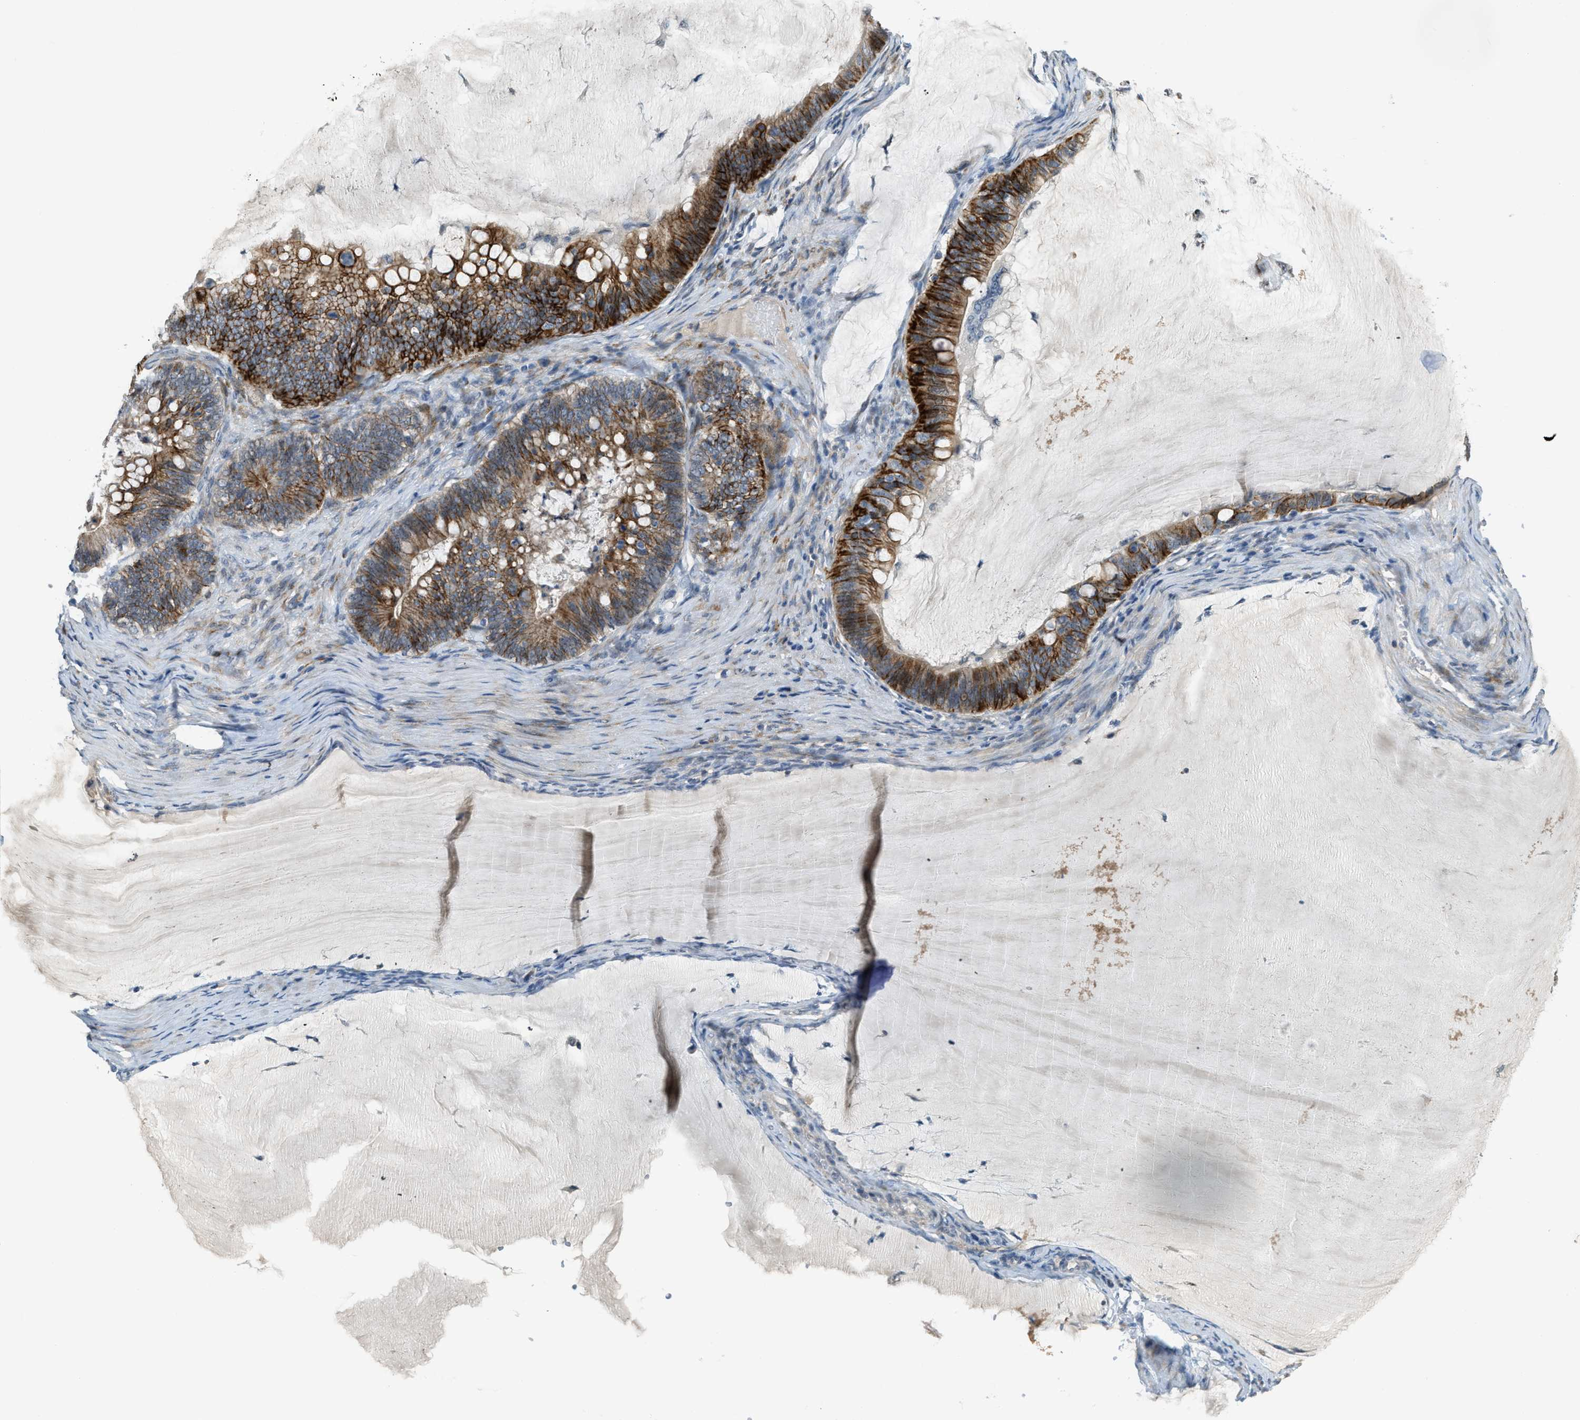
{"staining": {"intensity": "strong", "quantity": "25%-75%", "location": "cytoplasmic/membranous"}, "tissue": "ovarian cancer", "cell_type": "Tumor cells", "image_type": "cancer", "snomed": [{"axis": "morphology", "description": "Cystadenocarcinoma, mucinous, NOS"}, {"axis": "topography", "description": "Ovary"}], "caption": "Immunohistochemical staining of human ovarian mucinous cystadenocarcinoma shows high levels of strong cytoplasmic/membranous protein staining in about 25%-75% of tumor cells.", "gene": "TMEM154", "patient": {"sex": "female", "age": 61}}